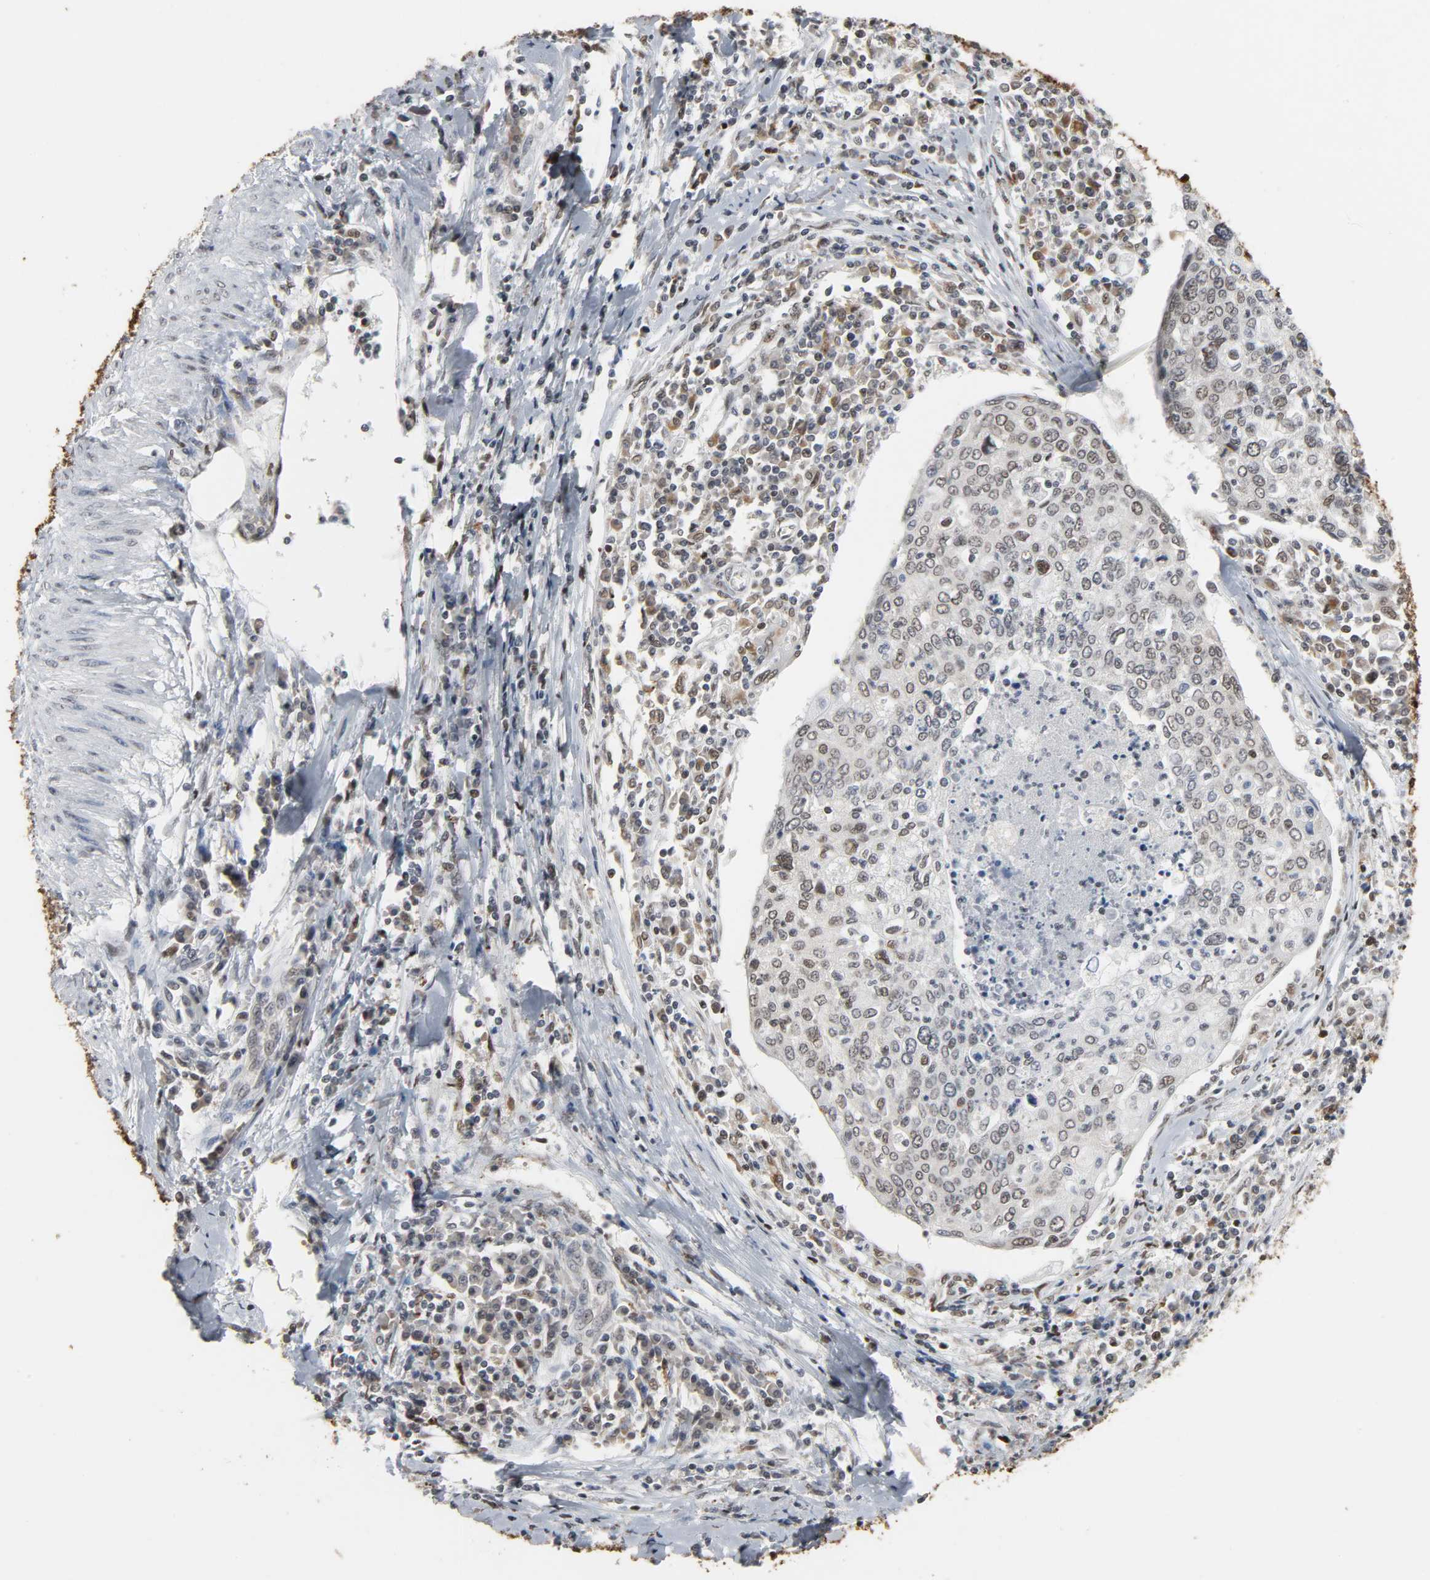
{"staining": {"intensity": "weak", "quantity": "<25%", "location": "nuclear"}, "tissue": "cervical cancer", "cell_type": "Tumor cells", "image_type": "cancer", "snomed": [{"axis": "morphology", "description": "Squamous cell carcinoma, NOS"}, {"axis": "topography", "description": "Cervix"}], "caption": "IHC photomicrograph of cervical squamous cell carcinoma stained for a protein (brown), which exhibits no staining in tumor cells. (IHC, brightfield microscopy, high magnification).", "gene": "DAZAP1", "patient": {"sex": "female", "age": 40}}